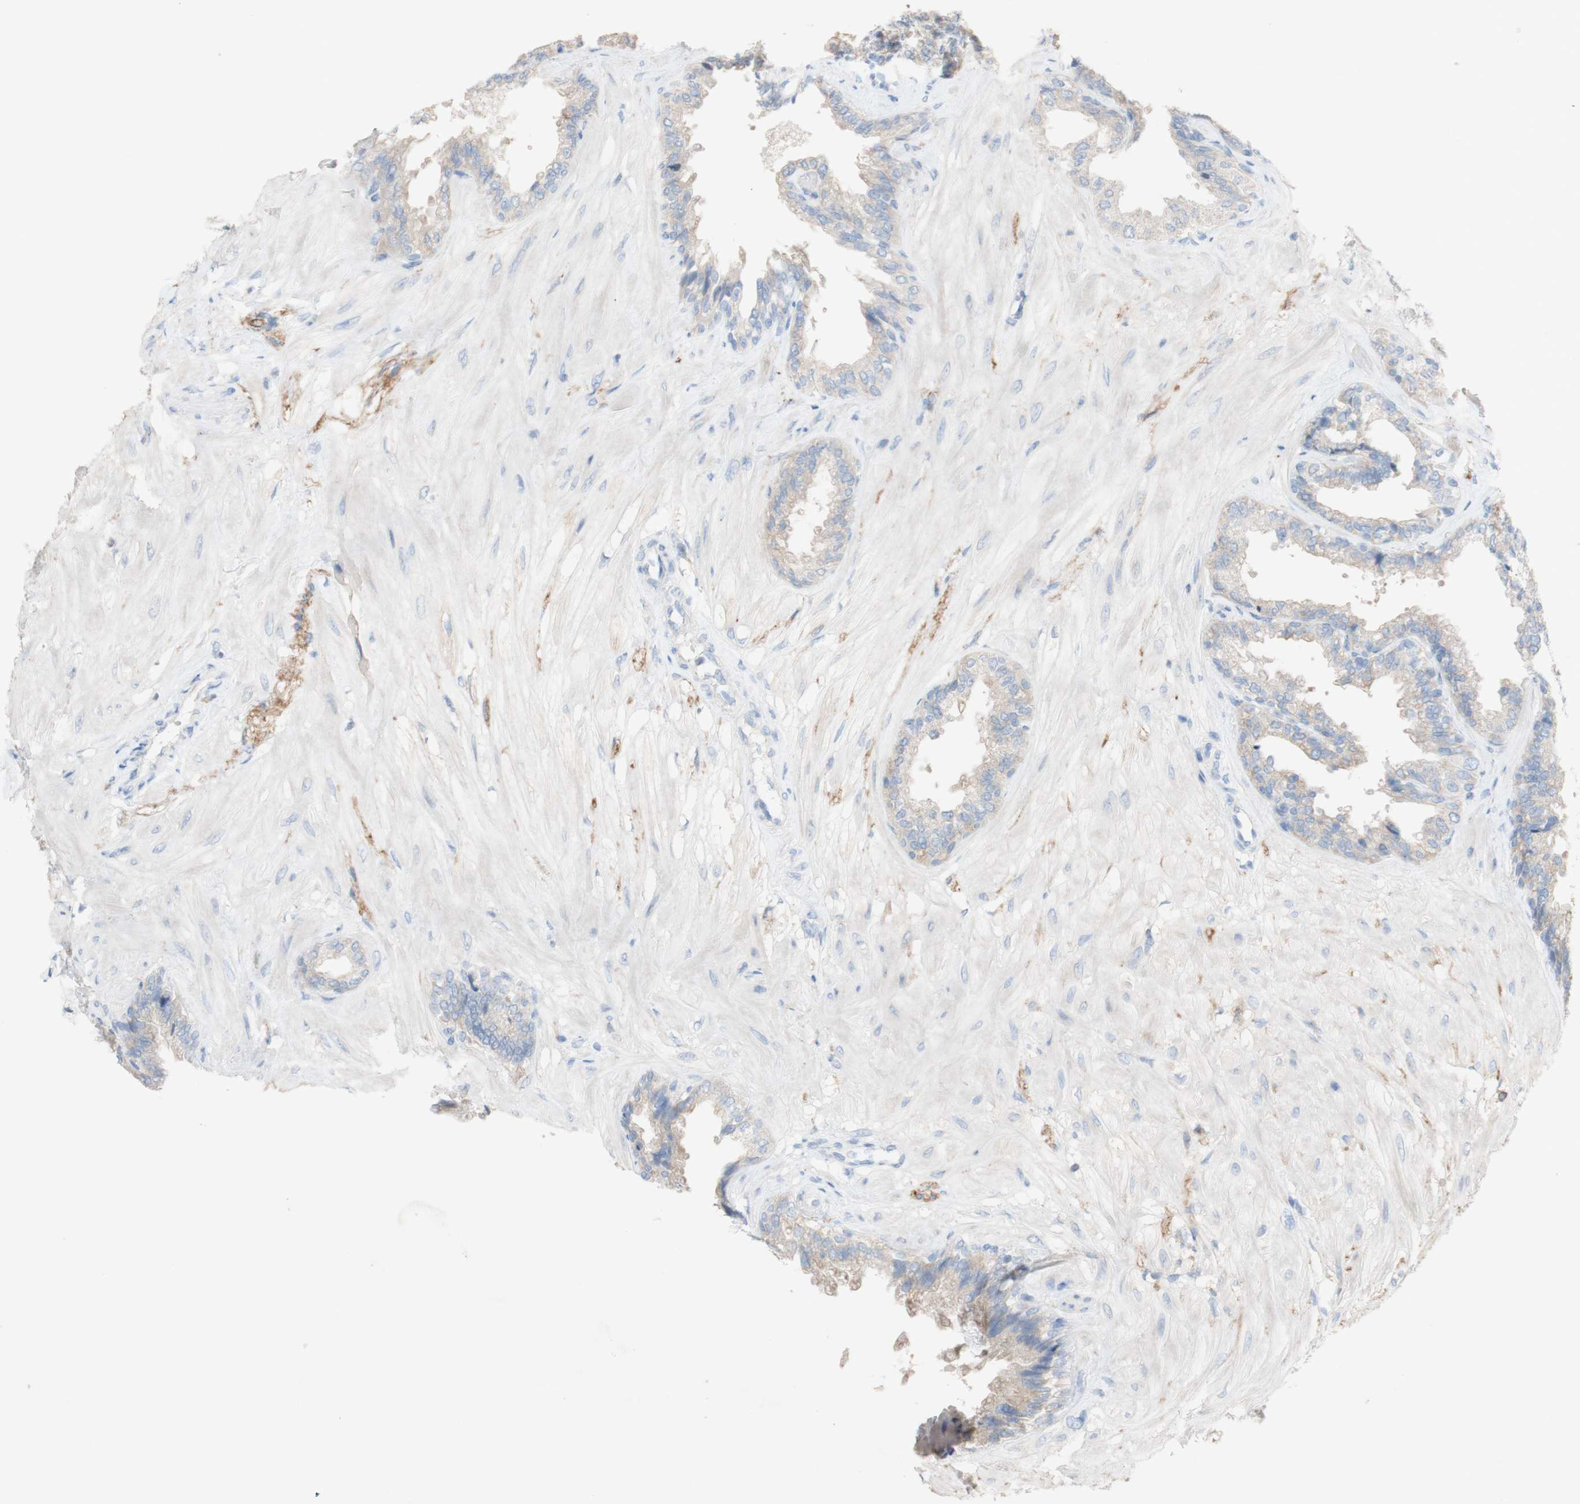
{"staining": {"intensity": "weak", "quantity": ">75%", "location": "cytoplasmic/membranous"}, "tissue": "seminal vesicle", "cell_type": "Glandular cells", "image_type": "normal", "snomed": [{"axis": "morphology", "description": "Normal tissue, NOS"}, {"axis": "topography", "description": "Seminal veicle"}], "caption": "Protein analysis of unremarkable seminal vesicle exhibits weak cytoplasmic/membranous positivity in approximately >75% of glandular cells. (Stains: DAB (3,3'-diaminobenzidine) in brown, nuclei in blue, Microscopy: brightfield microscopy at high magnification).", "gene": "PACSIN1", "patient": {"sex": "male", "age": 46}}